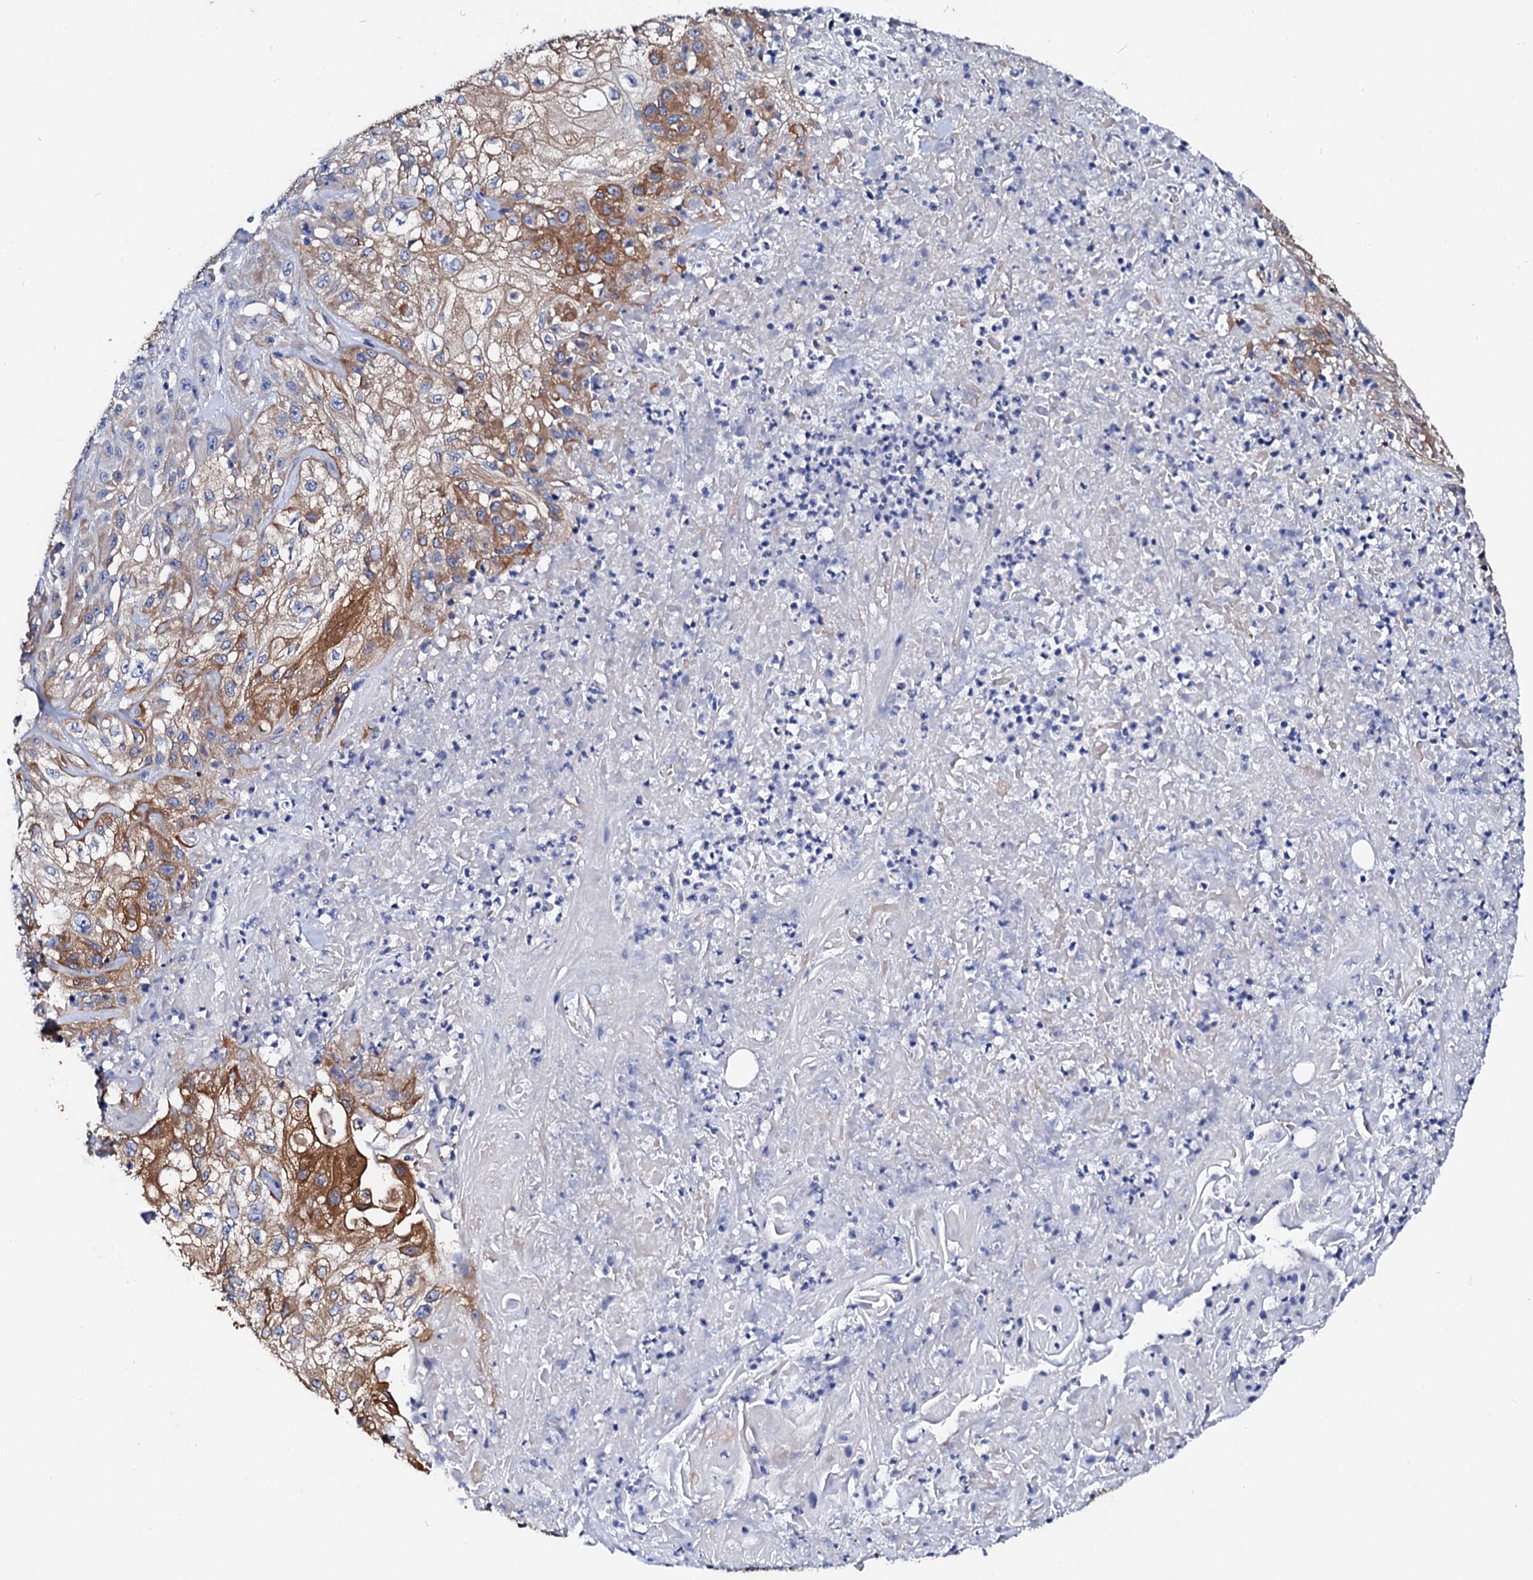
{"staining": {"intensity": "moderate", "quantity": ">75%", "location": "cytoplasmic/membranous"}, "tissue": "skin cancer", "cell_type": "Tumor cells", "image_type": "cancer", "snomed": [{"axis": "morphology", "description": "Squamous cell carcinoma, NOS"}, {"axis": "morphology", "description": "Squamous cell carcinoma, metastatic, NOS"}, {"axis": "topography", "description": "Skin"}, {"axis": "topography", "description": "Lymph node"}], "caption": "DAB immunohistochemical staining of human skin squamous cell carcinoma shows moderate cytoplasmic/membranous protein staining in about >75% of tumor cells.", "gene": "GLB1L3", "patient": {"sex": "male", "age": 75}}